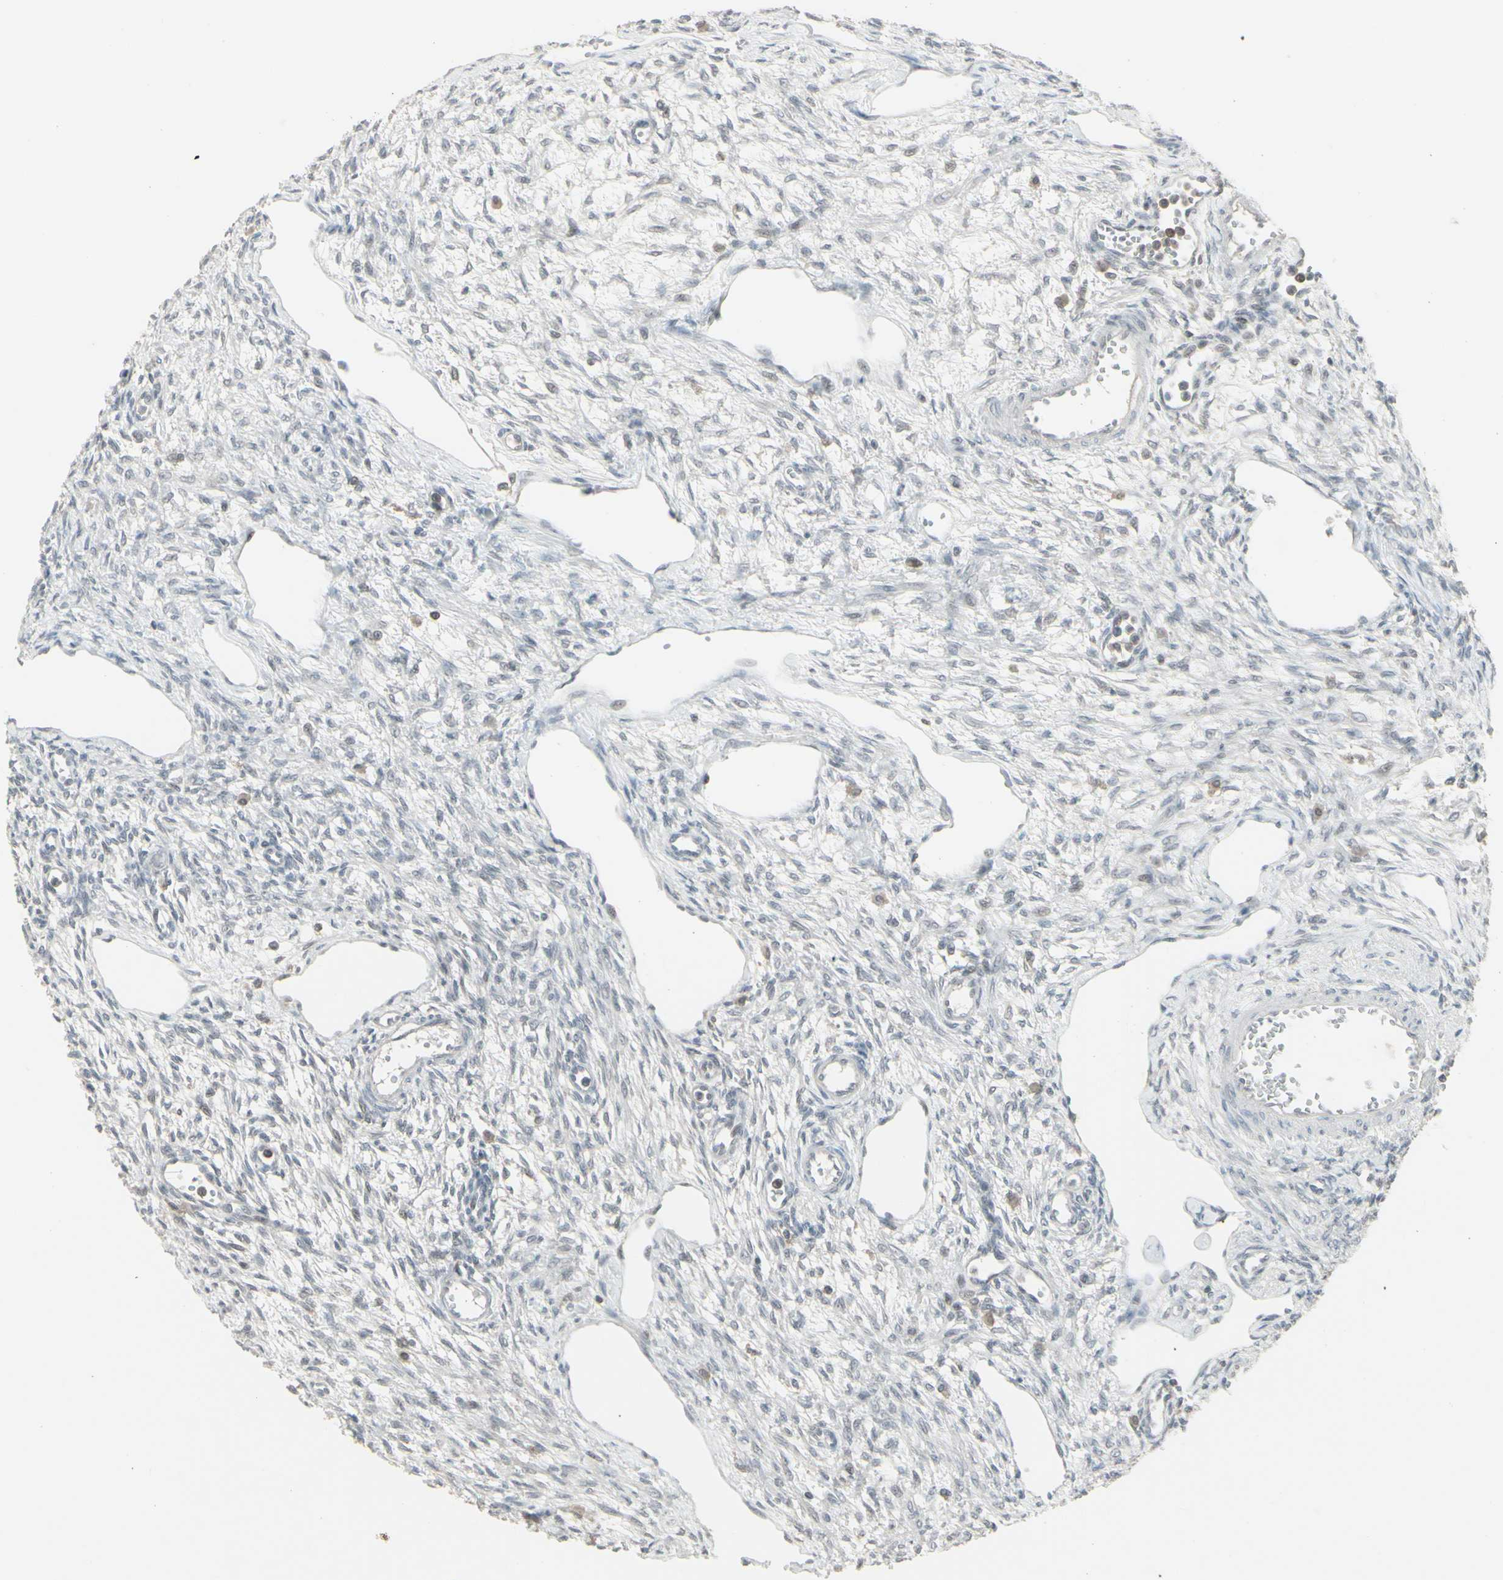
{"staining": {"intensity": "negative", "quantity": "none", "location": "none"}, "tissue": "ovary", "cell_type": "Ovarian stroma cells", "image_type": "normal", "snomed": [{"axis": "morphology", "description": "Normal tissue, NOS"}, {"axis": "topography", "description": "Ovary"}], "caption": "Immunohistochemistry (IHC) histopathology image of unremarkable ovary: human ovary stained with DAB (3,3'-diaminobenzidine) exhibits no significant protein expression in ovarian stroma cells.", "gene": "SAMSN1", "patient": {"sex": "female", "age": 33}}